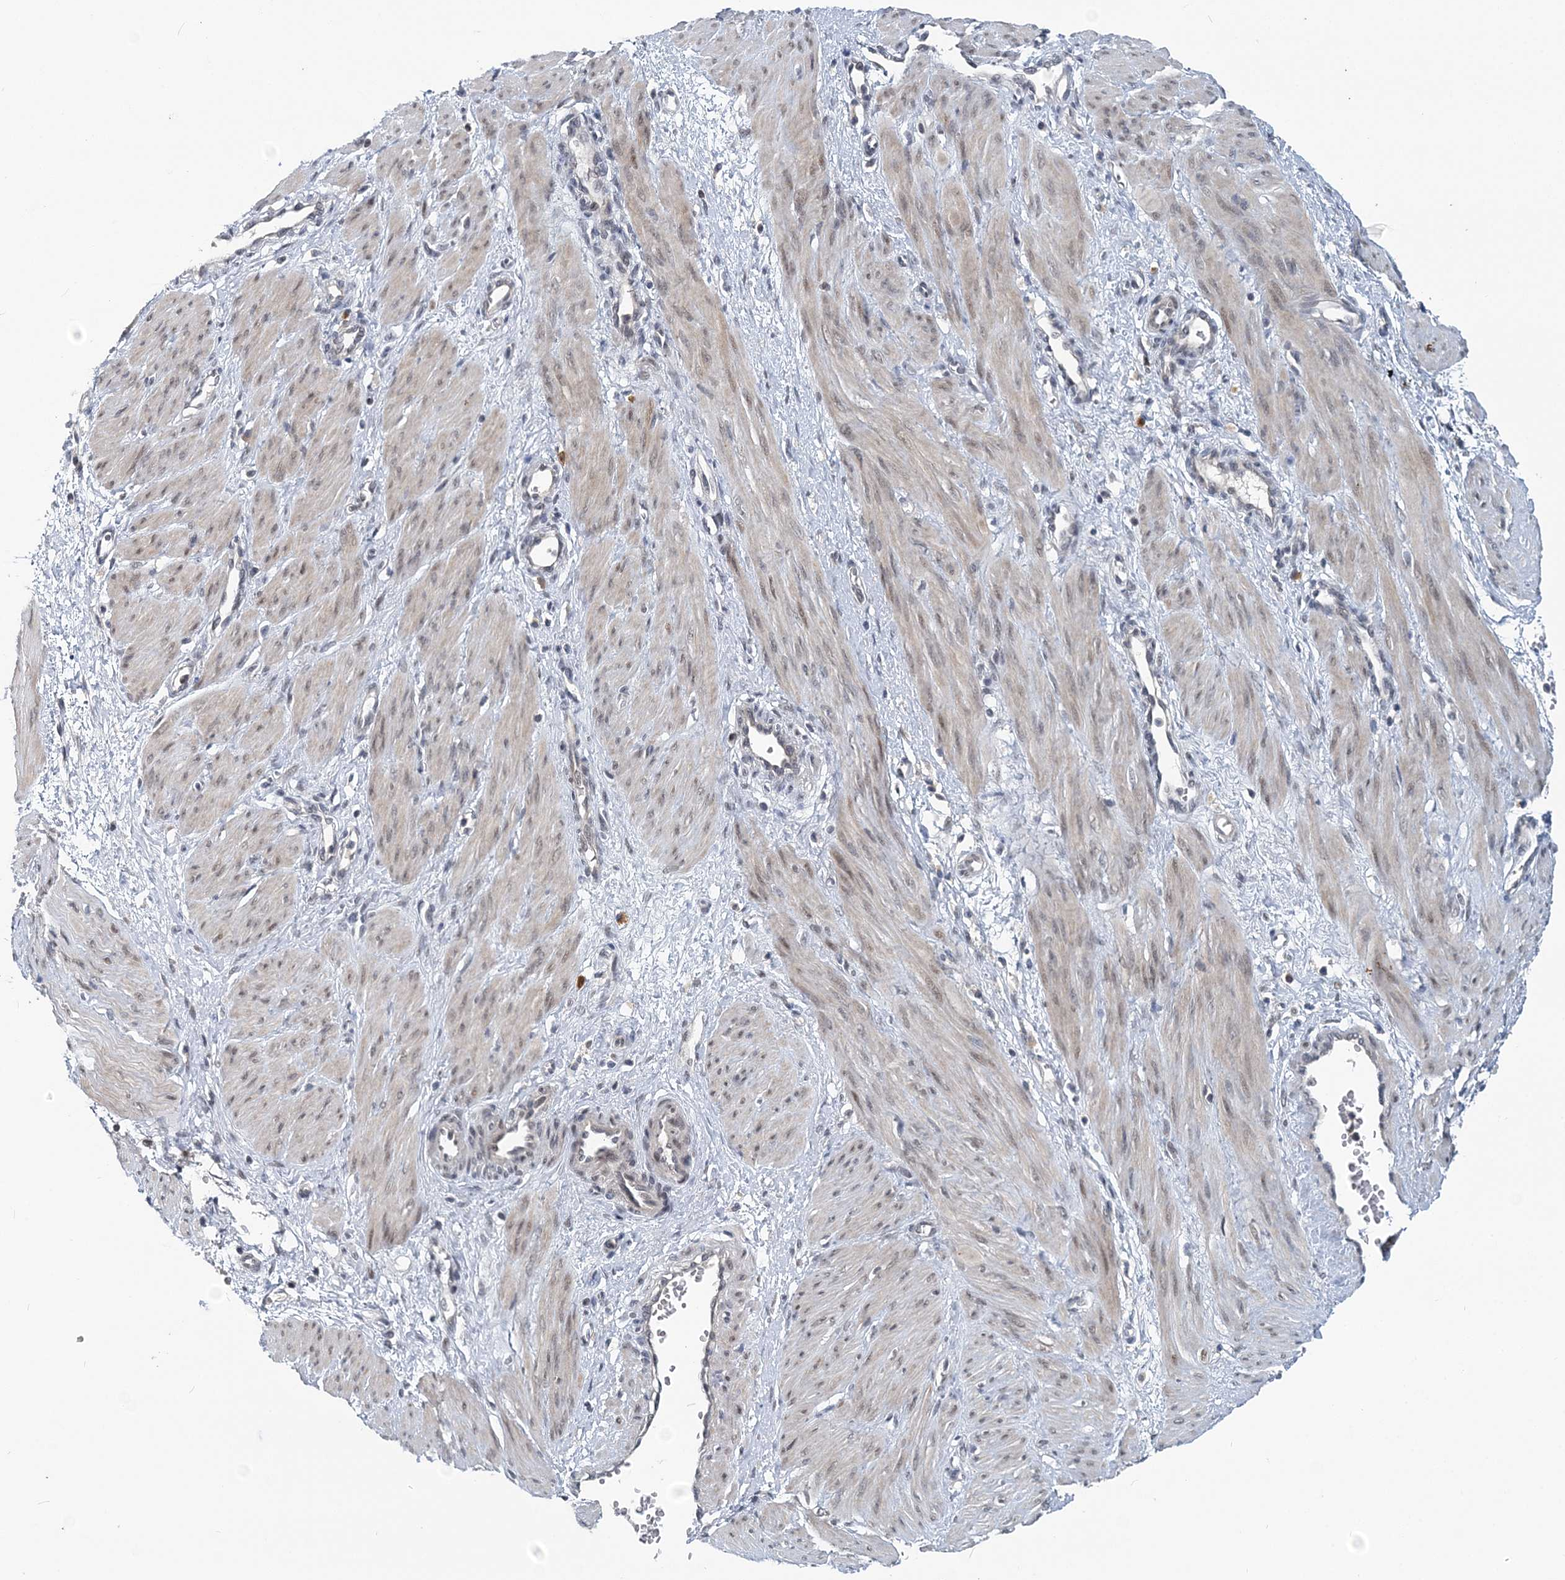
{"staining": {"intensity": "moderate", "quantity": "25%-75%", "location": "cytoplasmic/membranous,nuclear"}, "tissue": "smooth muscle", "cell_type": "Smooth muscle cells", "image_type": "normal", "snomed": [{"axis": "morphology", "description": "Normal tissue, NOS"}, {"axis": "topography", "description": "Endometrium"}], "caption": "Immunohistochemical staining of normal smooth muscle shows 25%-75% levels of moderate cytoplasmic/membranous,nuclear protein staining in approximately 25%-75% of smooth muscle cells. Using DAB (brown) and hematoxylin (blue) stains, captured at high magnification using brightfield microscopy.", "gene": "HYCC2", "patient": {"sex": "female", "age": 33}}